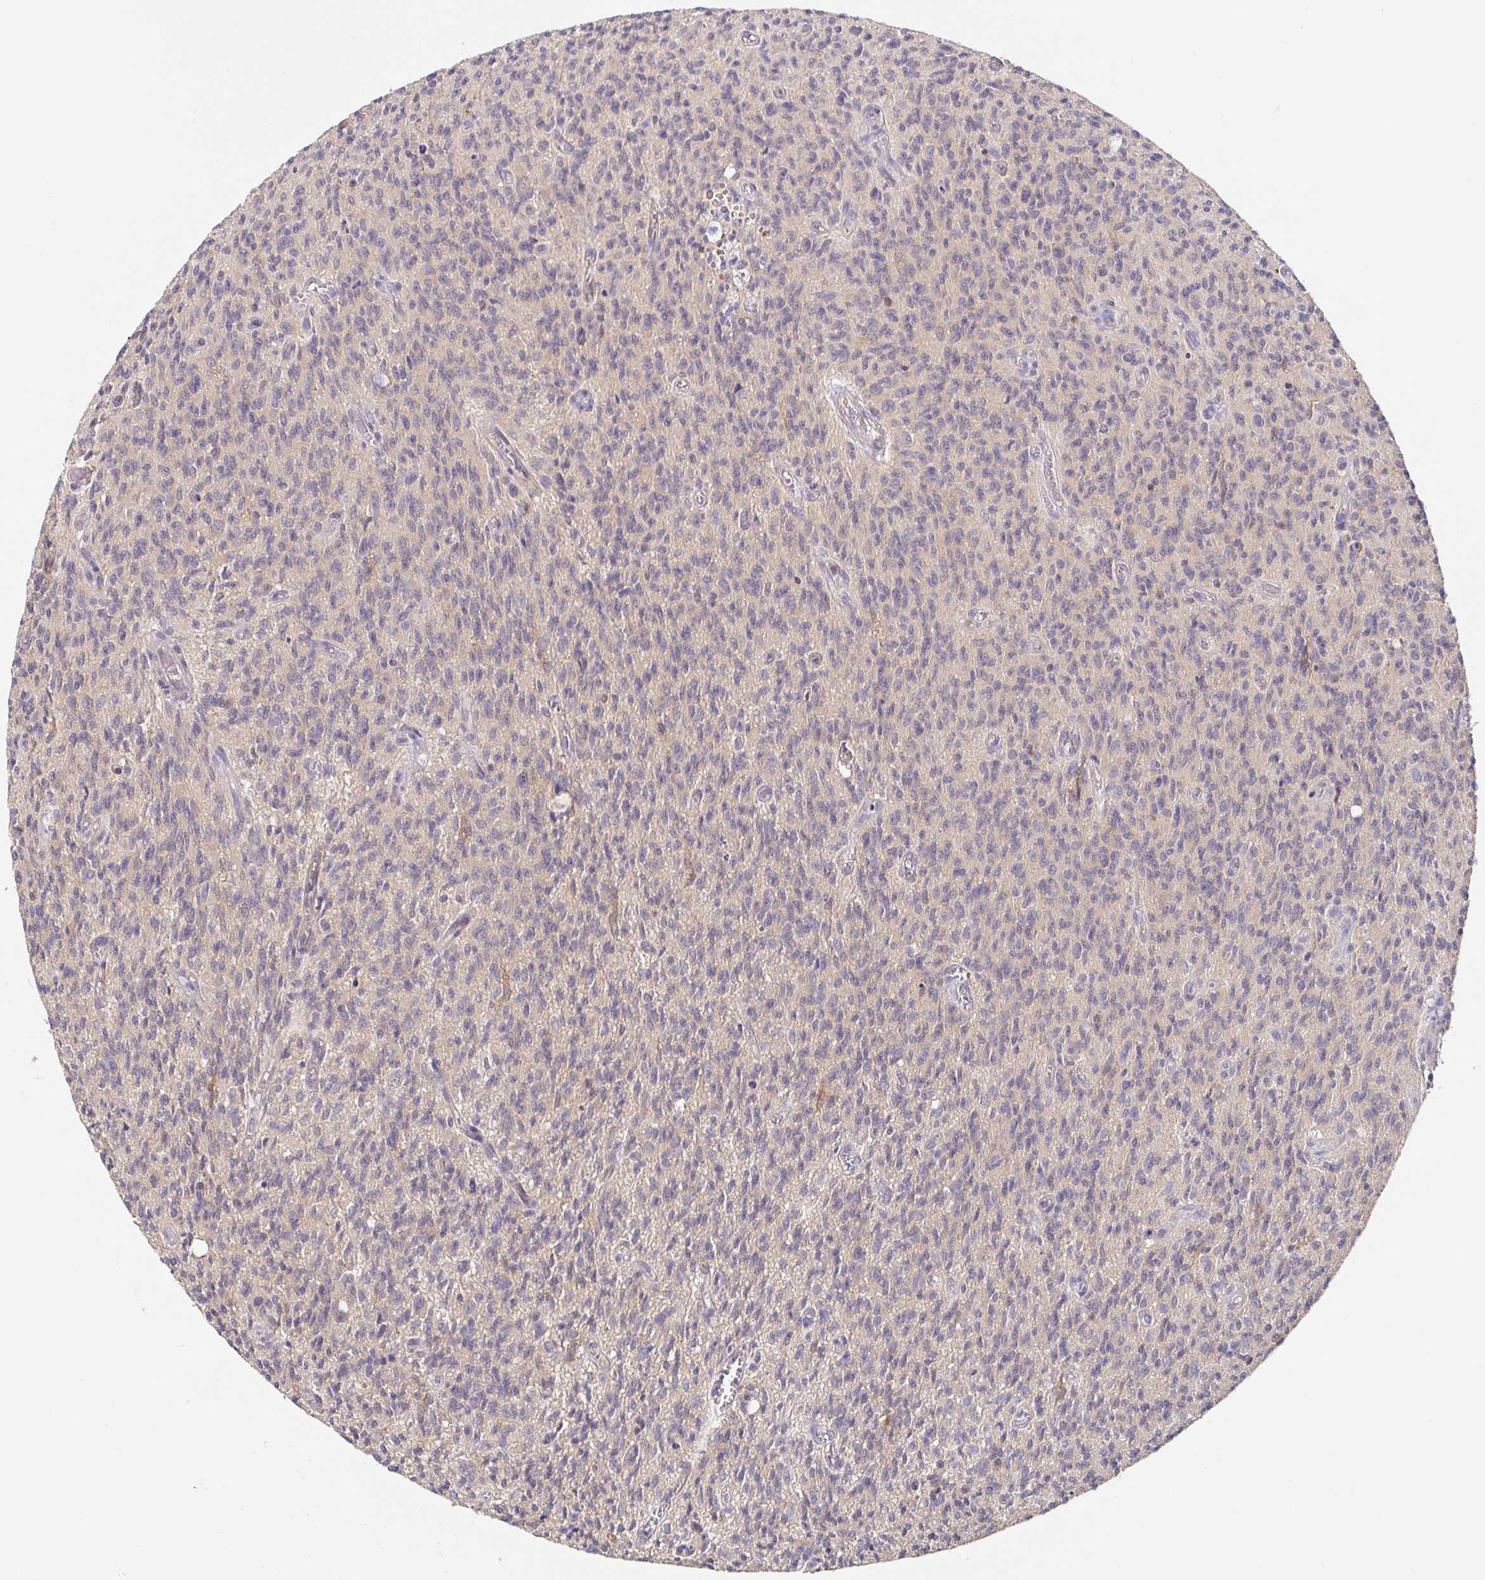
{"staining": {"intensity": "negative", "quantity": "none", "location": "none"}, "tissue": "glioma", "cell_type": "Tumor cells", "image_type": "cancer", "snomed": [{"axis": "morphology", "description": "Glioma, malignant, Low grade"}, {"axis": "topography", "description": "Brain"}], "caption": "This is an immunohistochemistry (IHC) image of human malignant glioma (low-grade). There is no staining in tumor cells.", "gene": "HAGH", "patient": {"sex": "male", "age": 64}}